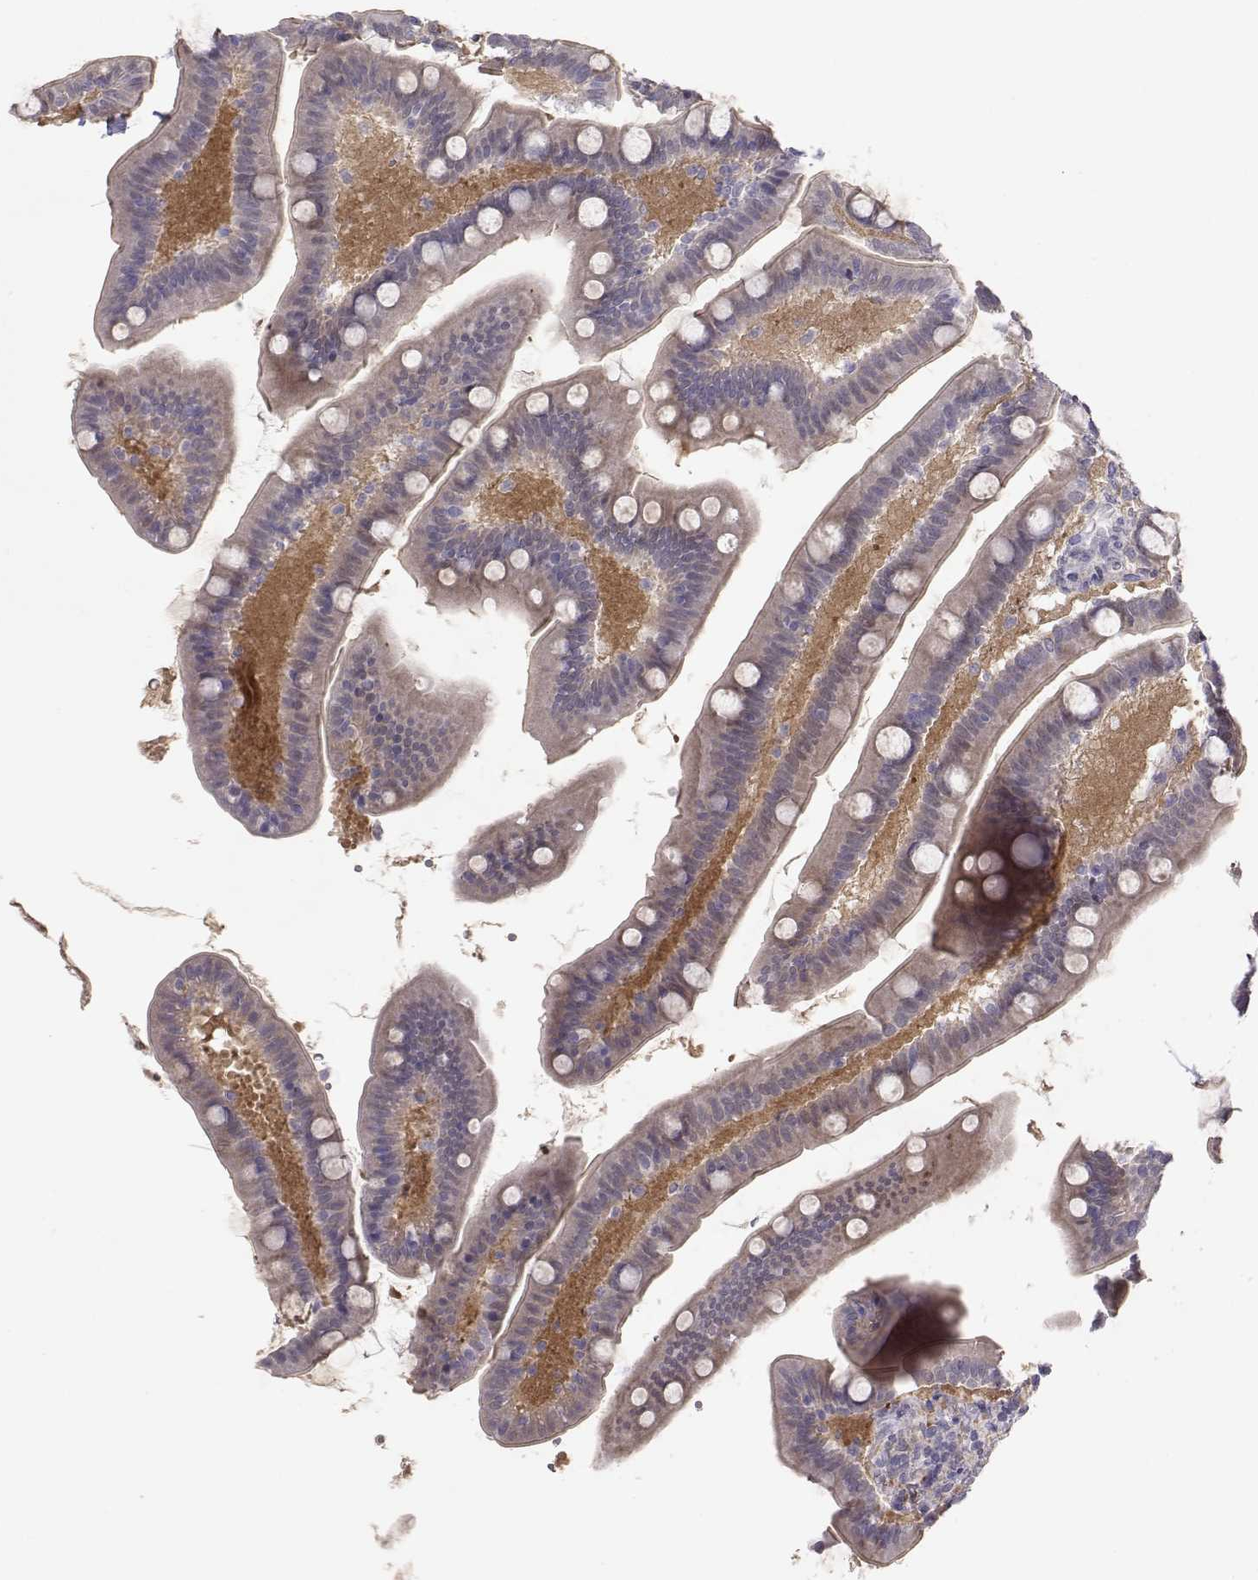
{"staining": {"intensity": "negative", "quantity": "none", "location": "none"}, "tissue": "small intestine", "cell_type": "Glandular cells", "image_type": "normal", "snomed": [{"axis": "morphology", "description": "Normal tissue, NOS"}, {"axis": "topography", "description": "Small intestine"}], "caption": "The image shows no significant expression in glandular cells of small intestine.", "gene": "NPVF", "patient": {"sex": "male", "age": 66}}